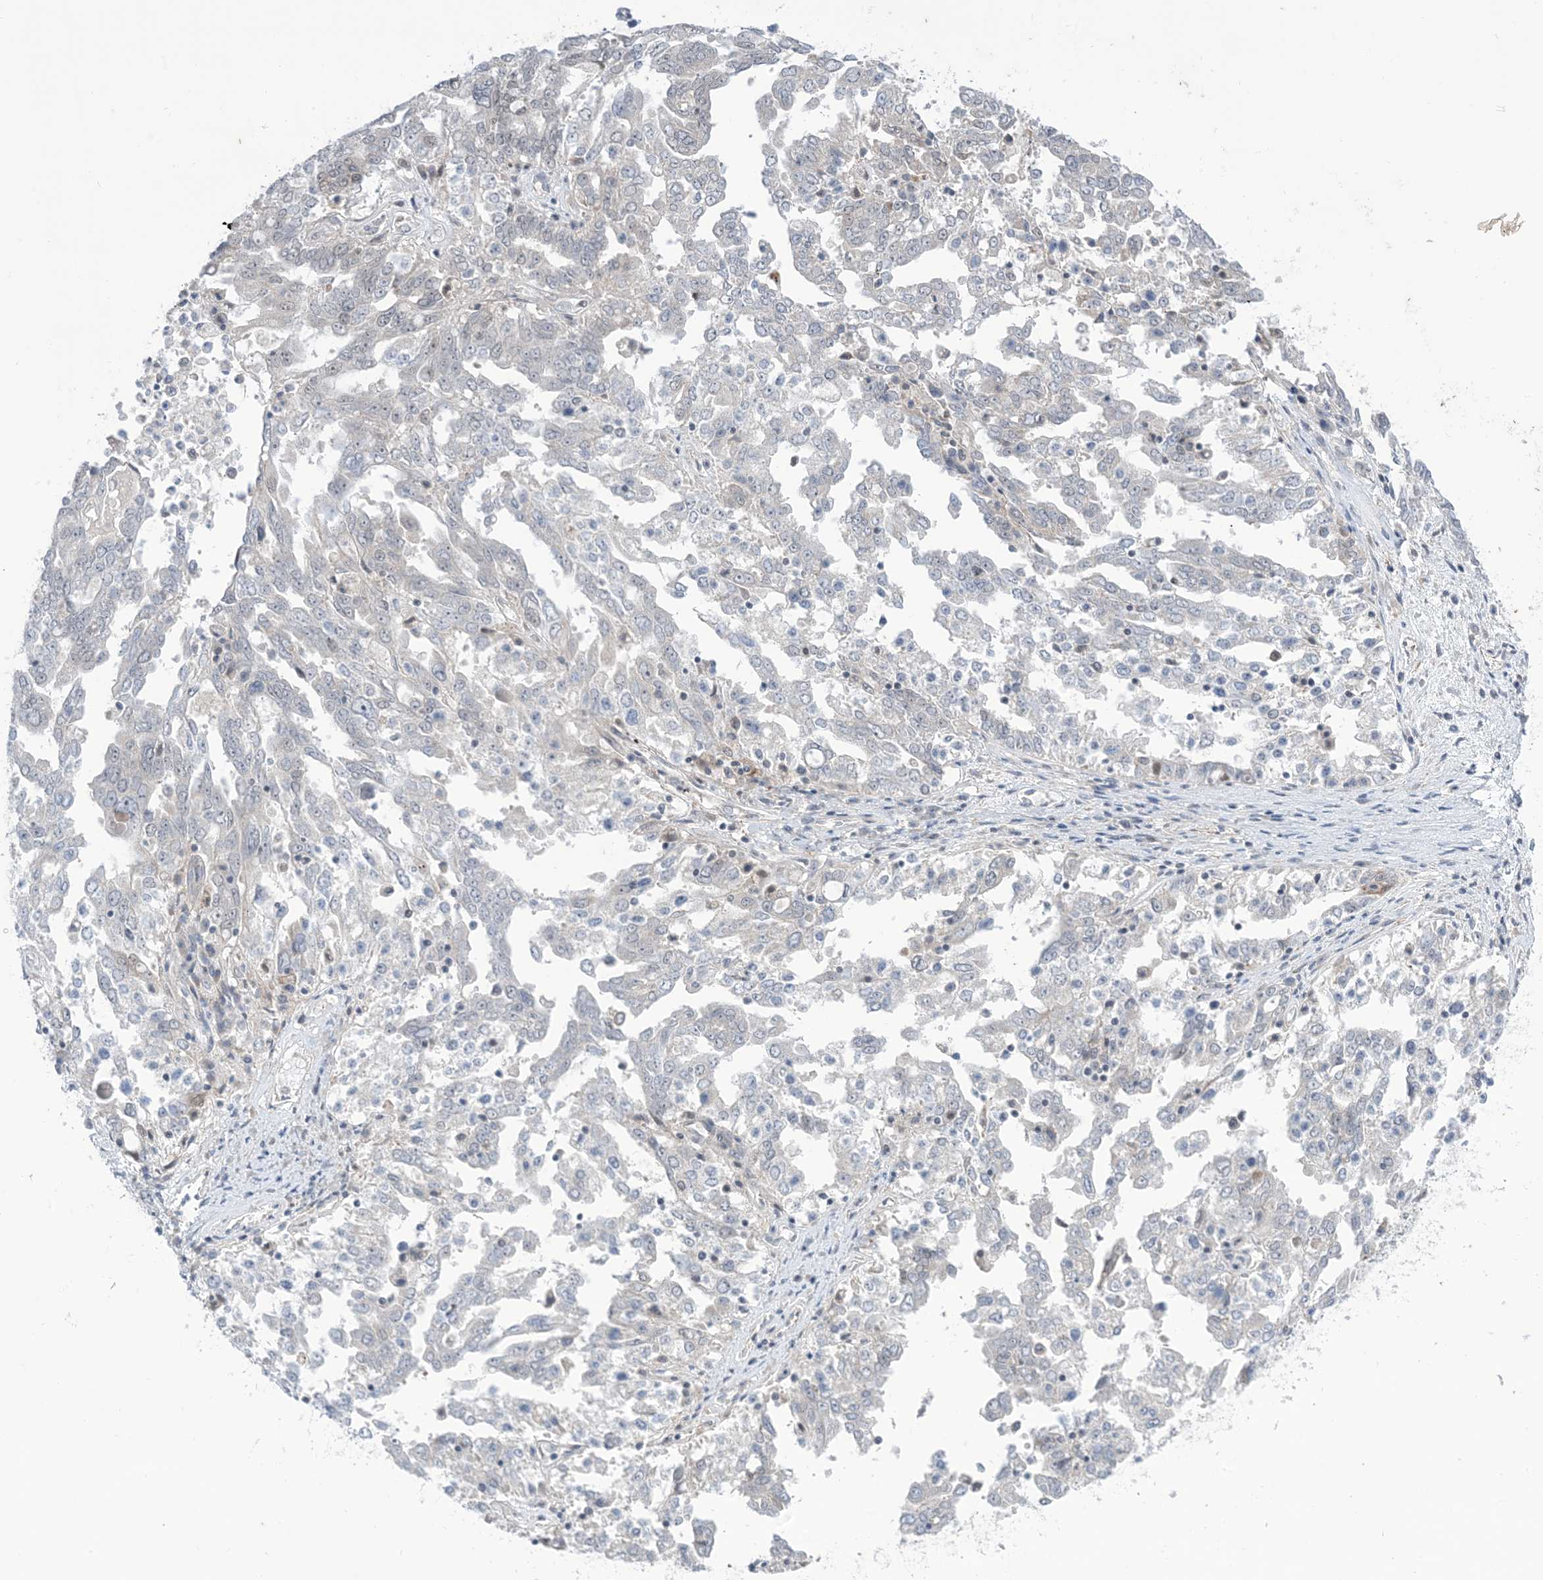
{"staining": {"intensity": "moderate", "quantity": "25%-75%", "location": "nuclear"}, "tissue": "ovarian cancer", "cell_type": "Tumor cells", "image_type": "cancer", "snomed": [{"axis": "morphology", "description": "Carcinoma, endometroid"}, {"axis": "topography", "description": "Ovary"}], "caption": "Ovarian endometroid carcinoma tissue exhibits moderate nuclear positivity in about 25%-75% of tumor cells, visualized by immunohistochemistry.", "gene": "TFPT", "patient": {"sex": "female", "age": 62}}